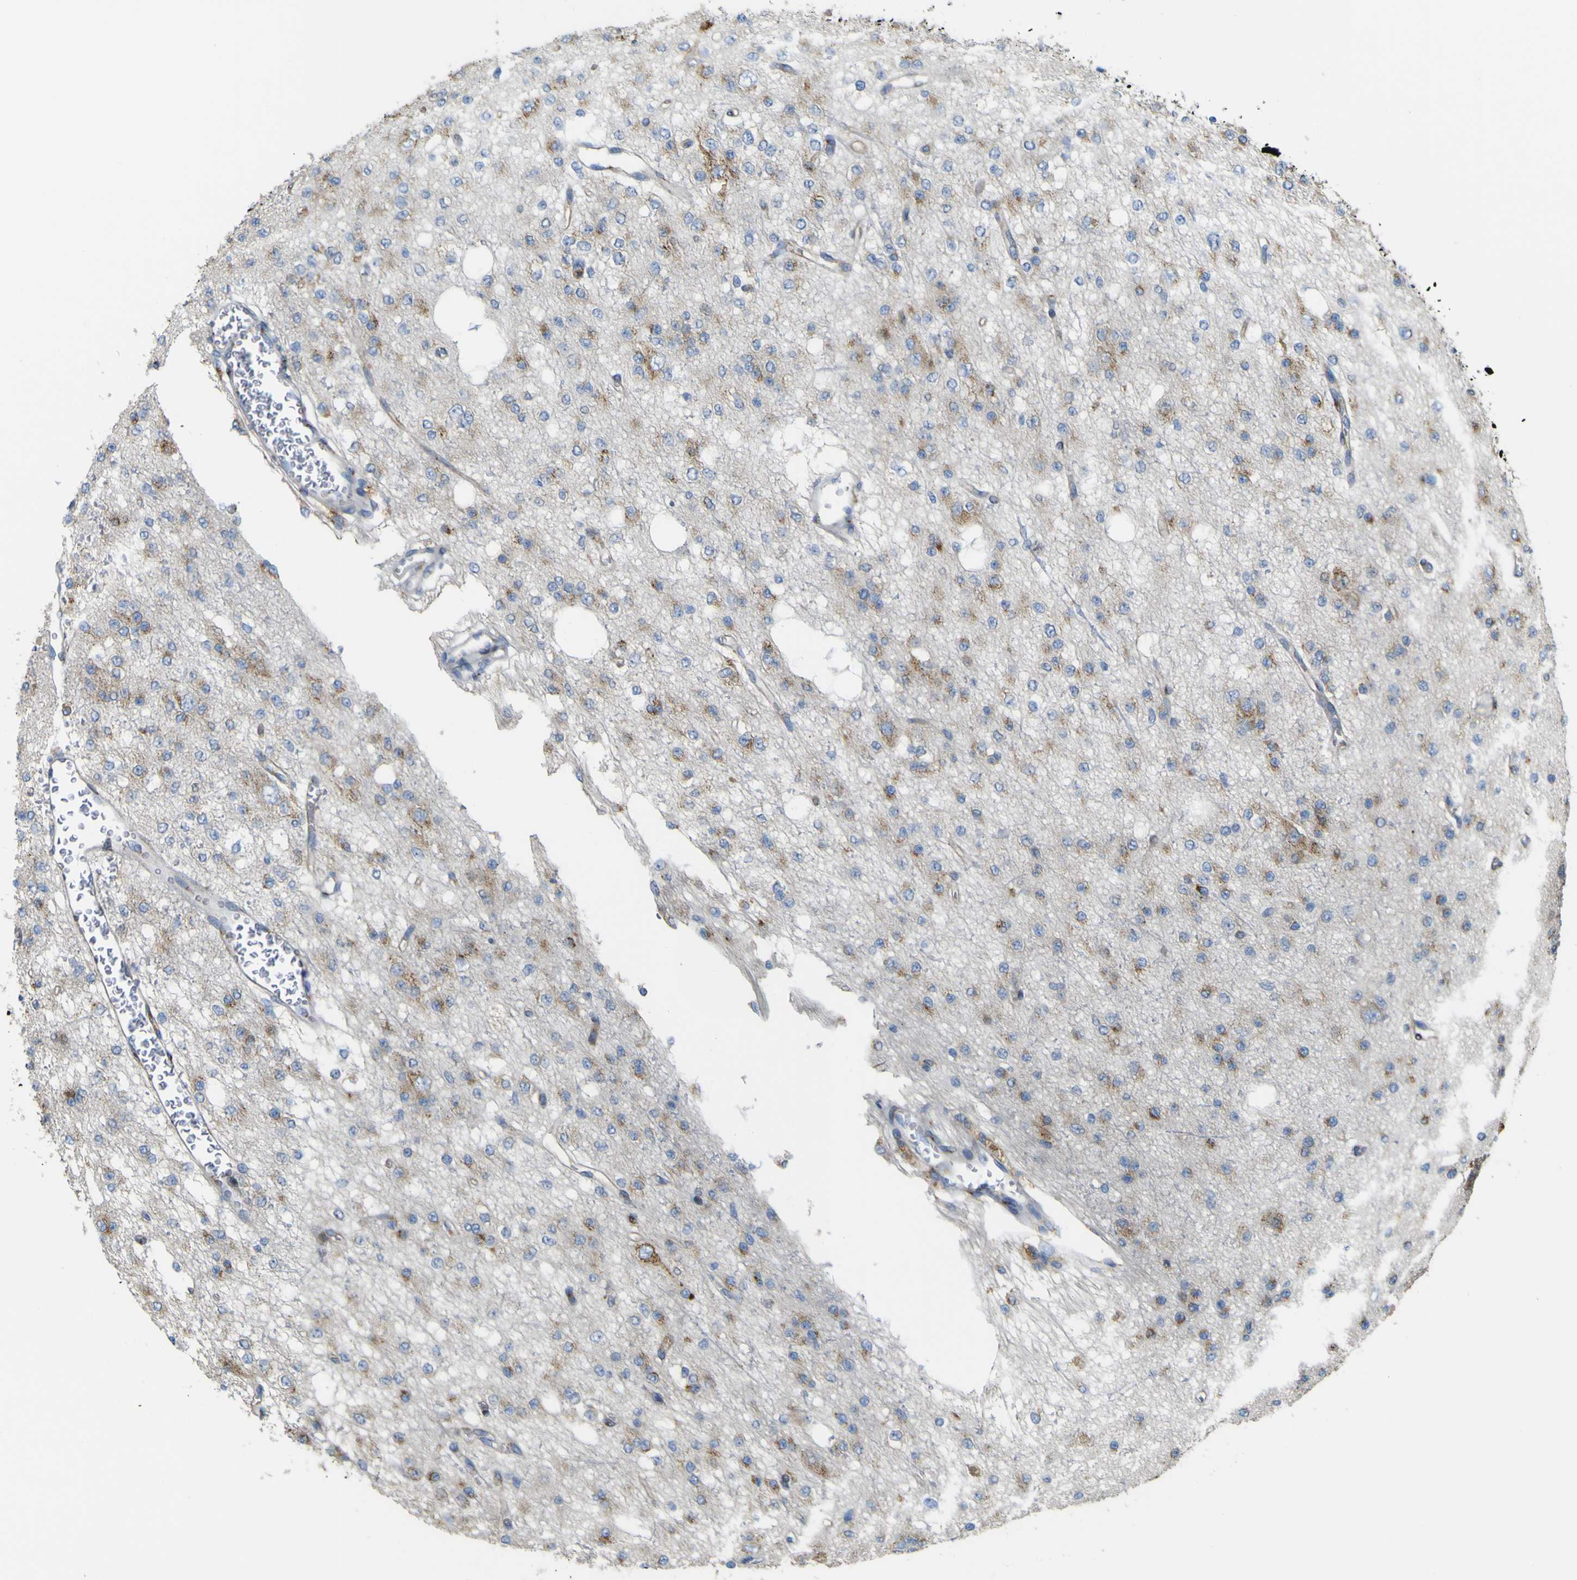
{"staining": {"intensity": "moderate", "quantity": "25%-75%", "location": "cytoplasmic/membranous"}, "tissue": "glioma", "cell_type": "Tumor cells", "image_type": "cancer", "snomed": [{"axis": "morphology", "description": "Glioma, malignant, Low grade"}, {"axis": "topography", "description": "Brain"}], "caption": "Low-grade glioma (malignant) stained with DAB (3,3'-diaminobenzidine) IHC demonstrates medium levels of moderate cytoplasmic/membranous staining in about 25%-75% of tumor cells. The staining is performed using DAB brown chromogen to label protein expression. The nuclei are counter-stained blue using hematoxylin.", "gene": "IGF2R", "patient": {"sex": "male", "age": 38}}